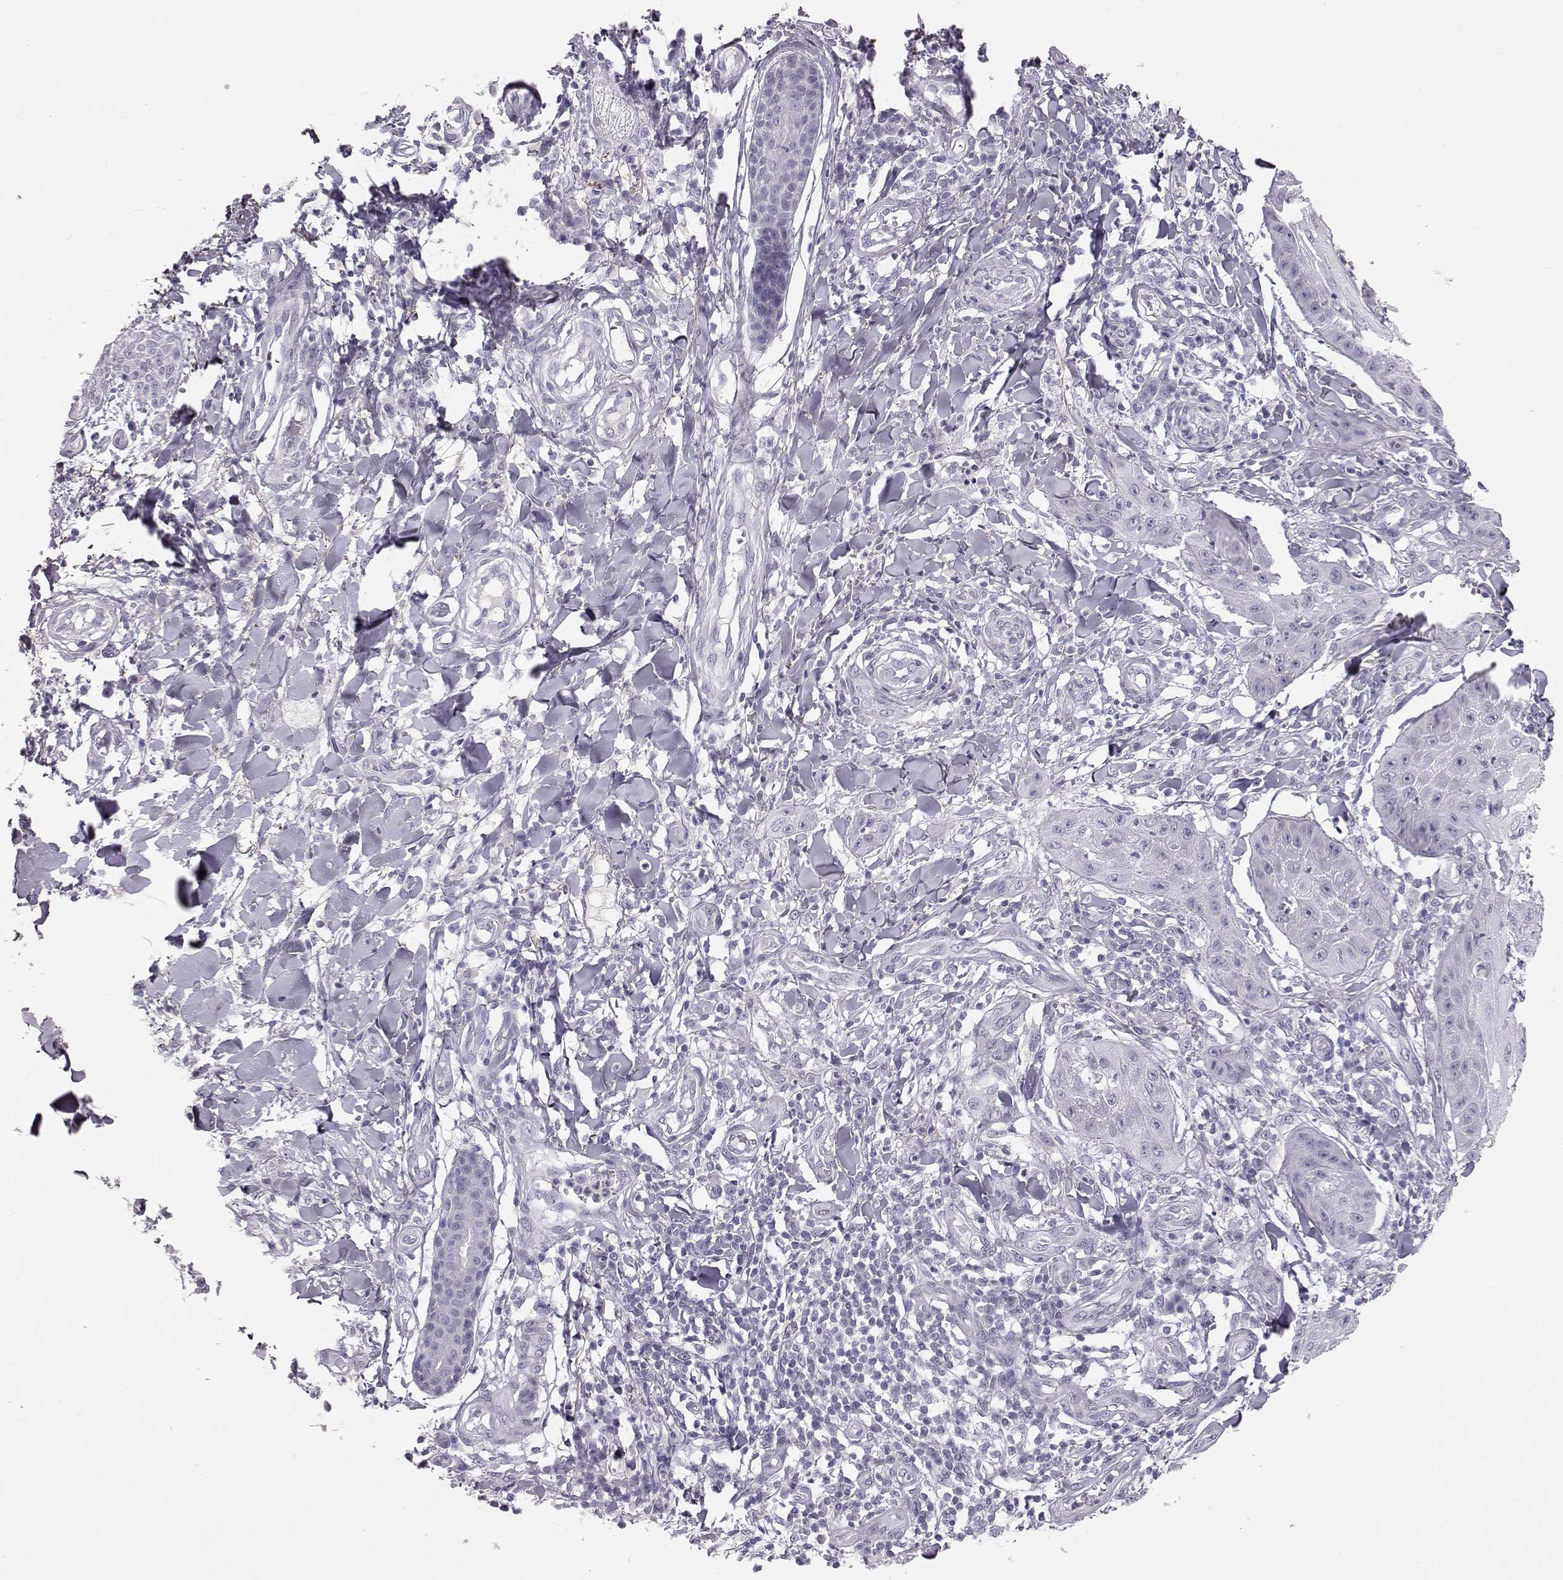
{"staining": {"intensity": "negative", "quantity": "none", "location": "none"}, "tissue": "skin cancer", "cell_type": "Tumor cells", "image_type": "cancer", "snomed": [{"axis": "morphology", "description": "Squamous cell carcinoma, NOS"}, {"axis": "topography", "description": "Skin"}], "caption": "Immunohistochemistry micrograph of neoplastic tissue: skin cancer (squamous cell carcinoma) stained with DAB (3,3'-diaminobenzidine) demonstrates no significant protein positivity in tumor cells.", "gene": "KRTAP16-1", "patient": {"sex": "male", "age": 70}}